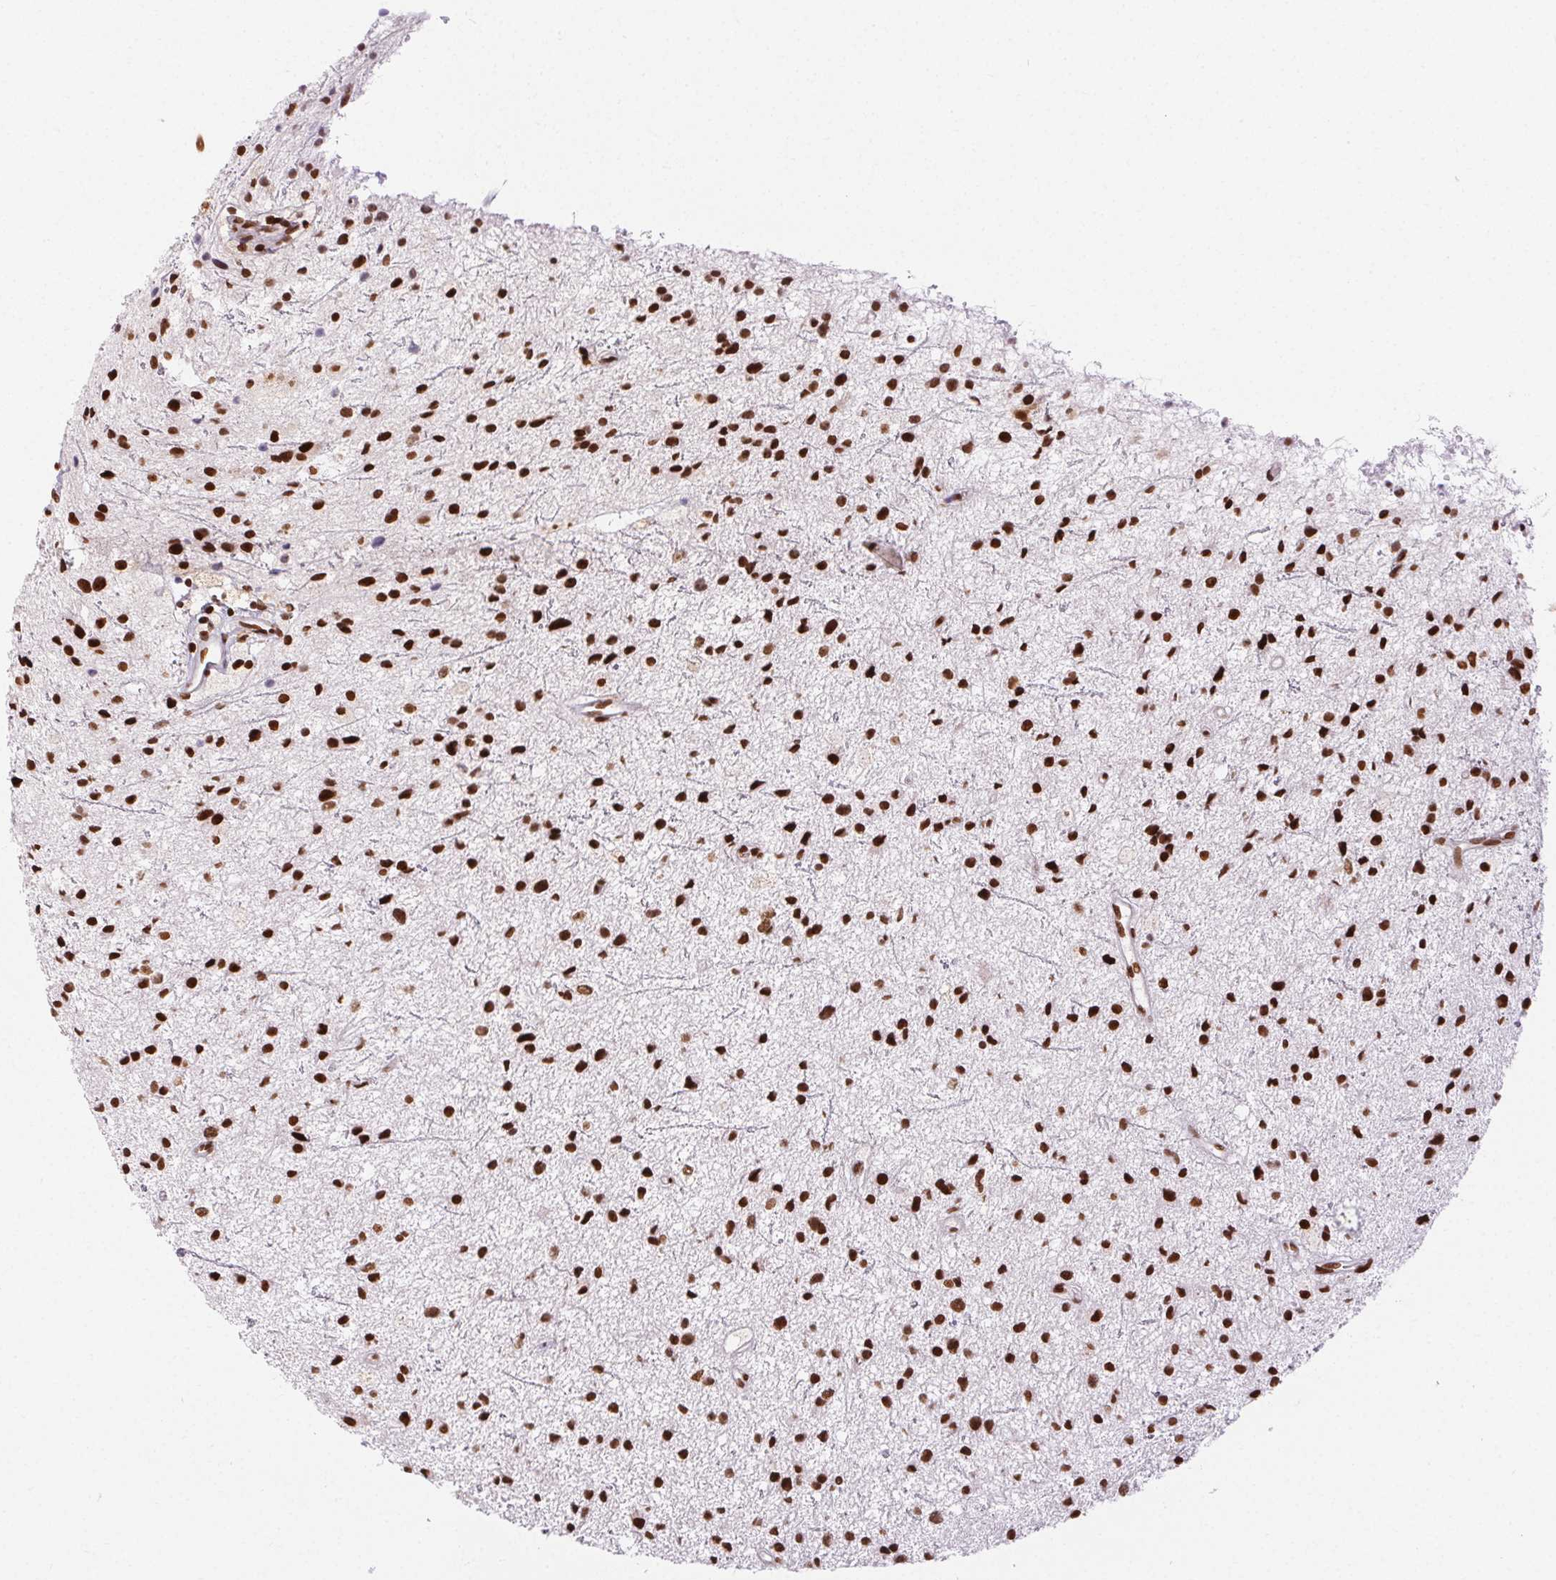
{"staining": {"intensity": "strong", "quantity": ">75%", "location": "nuclear"}, "tissue": "glioma", "cell_type": "Tumor cells", "image_type": "cancer", "snomed": [{"axis": "morphology", "description": "Glioma, malignant, Low grade"}, {"axis": "topography", "description": "Brain"}], "caption": "Strong nuclear protein expression is present in approximately >75% of tumor cells in glioma.", "gene": "ZNF80", "patient": {"sex": "male", "age": 43}}